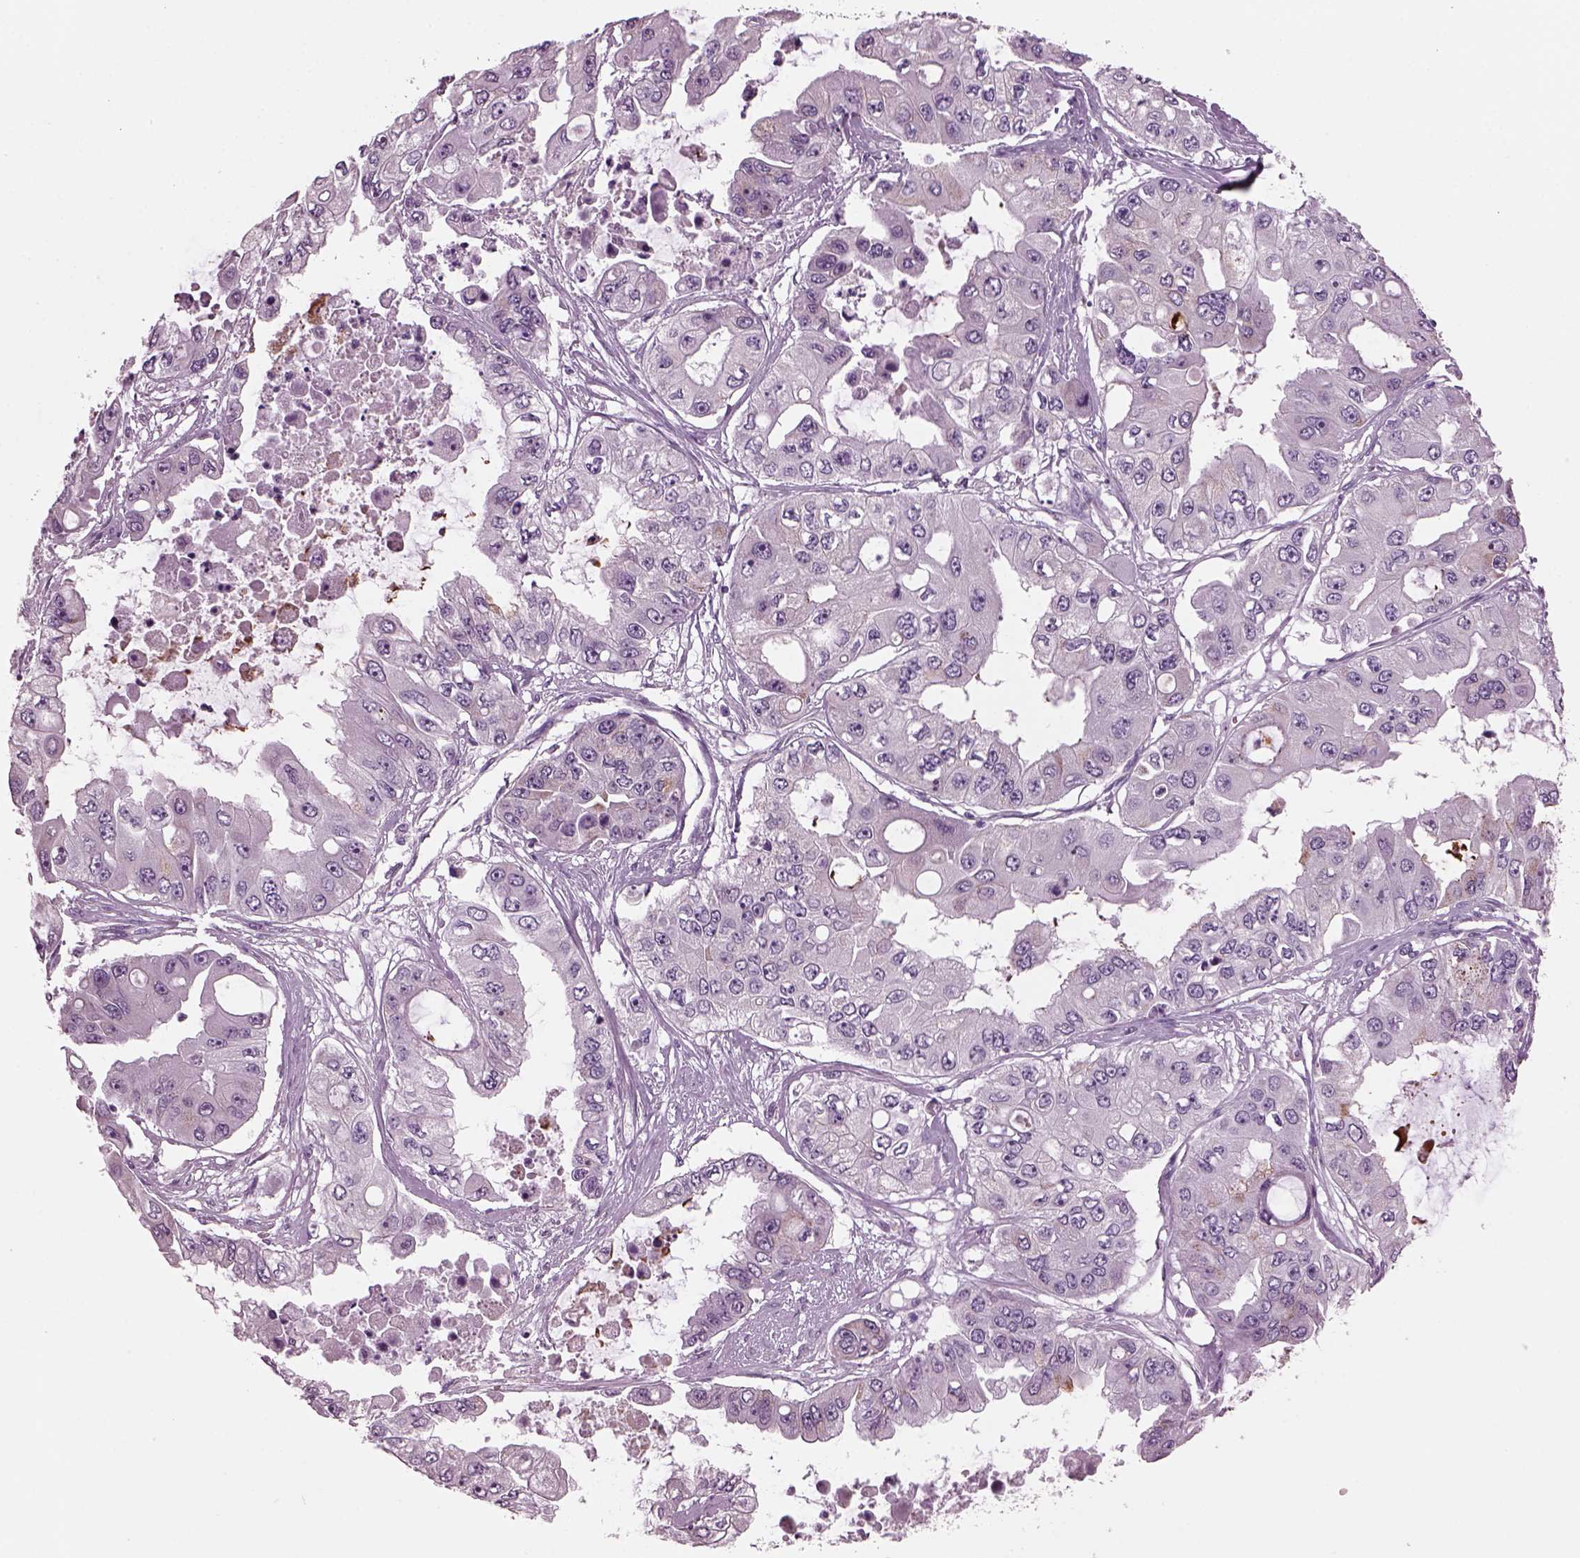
{"staining": {"intensity": "weak", "quantity": "<25%", "location": "cytoplasmic/membranous"}, "tissue": "ovarian cancer", "cell_type": "Tumor cells", "image_type": "cancer", "snomed": [{"axis": "morphology", "description": "Cystadenocarcinoma, serous, NOS"}, {"axis": "topography", "description": "Ovary"}], "caption": "Tumor cells are negative for brown protein staining in ovarian cancer.", "gene": "PRR9", "patient": {"sex": "female", "age": 56}}